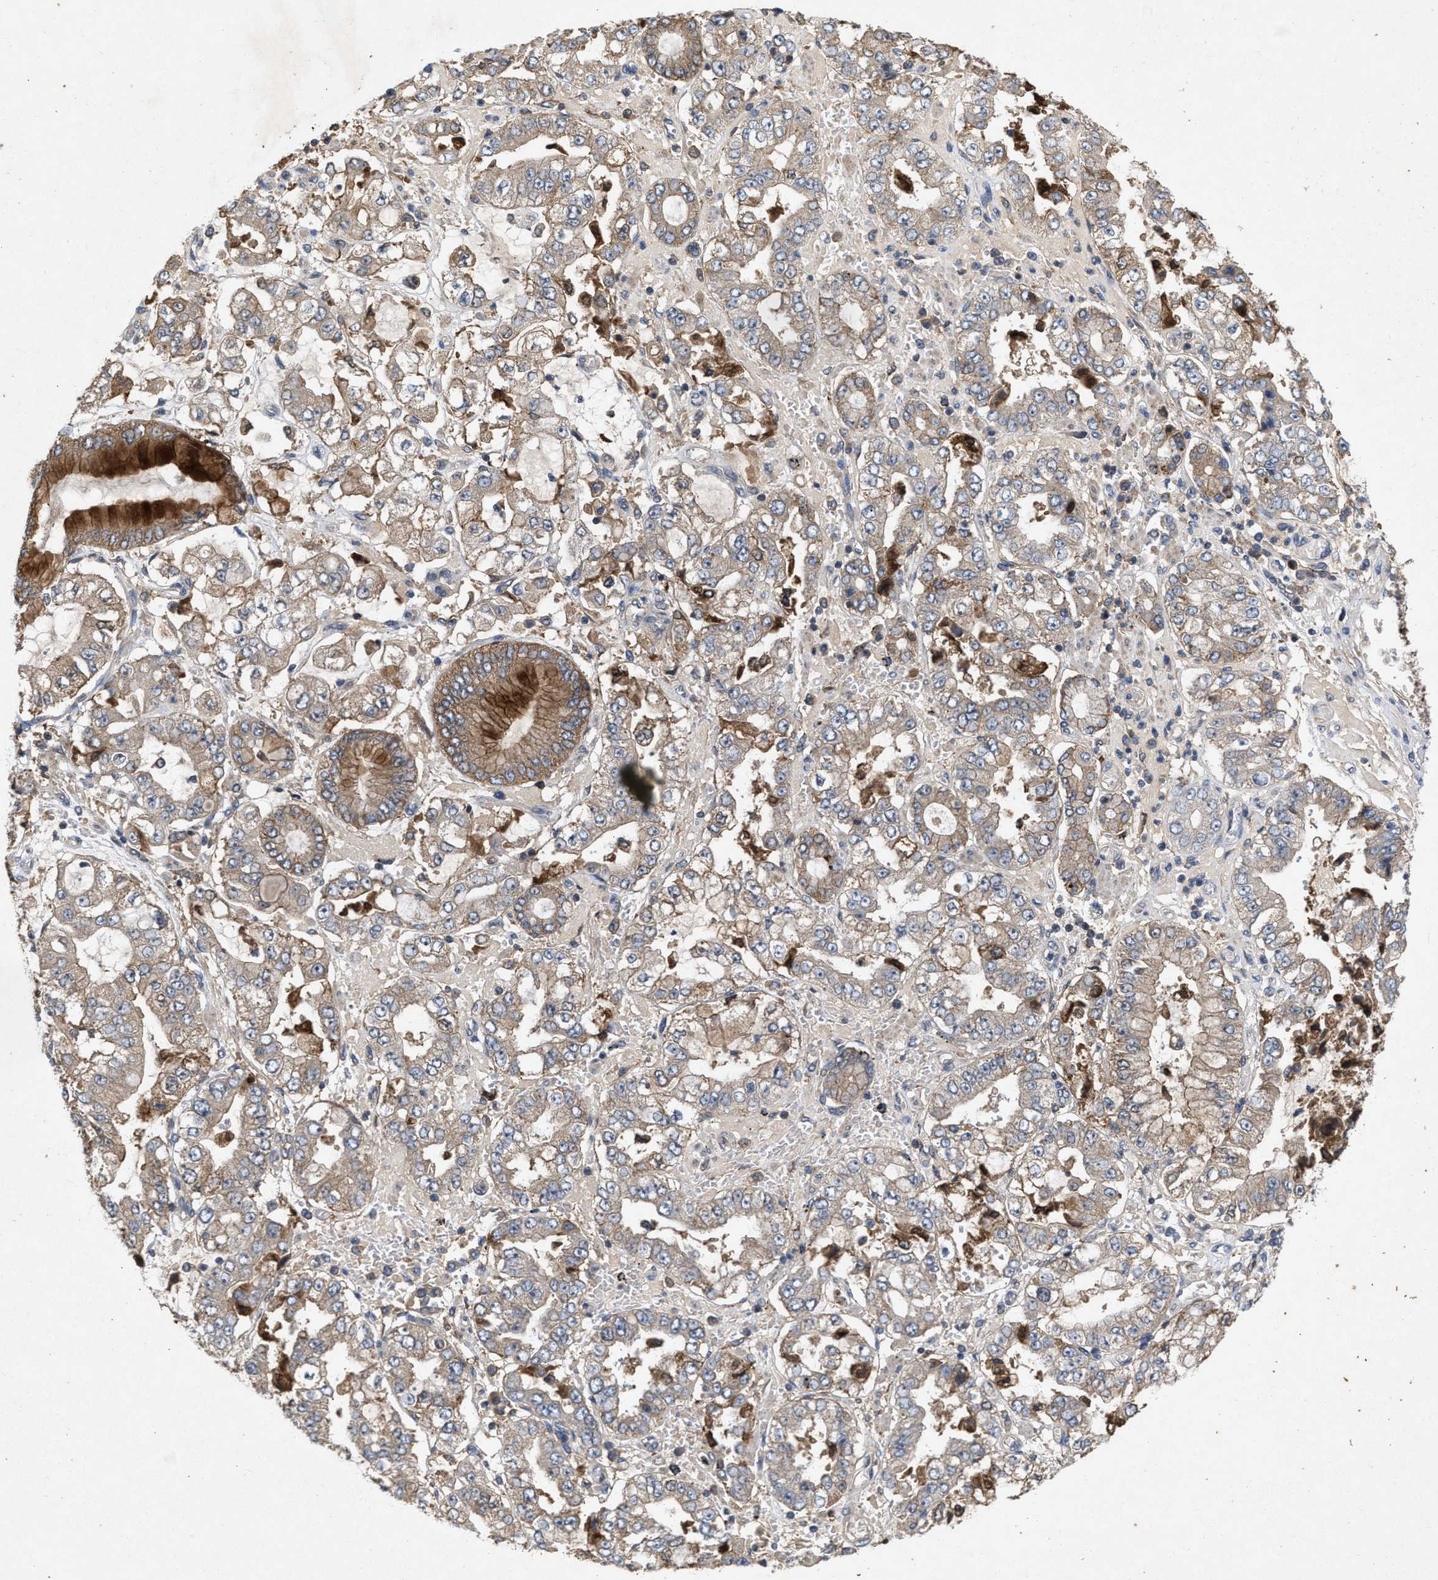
{"staining": {"intensity": "weak", "quantity": "25%-75%", "location": "cytoplasmic/membranous"}, "tissue": "stomach cancer", "cell_type": "Tumor cells", "image_type": "cancer", "snomed": [{"axis": "morphology", "description": "Adenocarcinoma, NOS"}, {"axis": "topography", "description": "Stomach"}], "caption": "Weak cytoplasmic/membranous expression is identified in approximately 25%-75% of tumor cells in stomach cancer.", "gene": "LPAR2", "patient": {"sex": "male", "age": 76}}